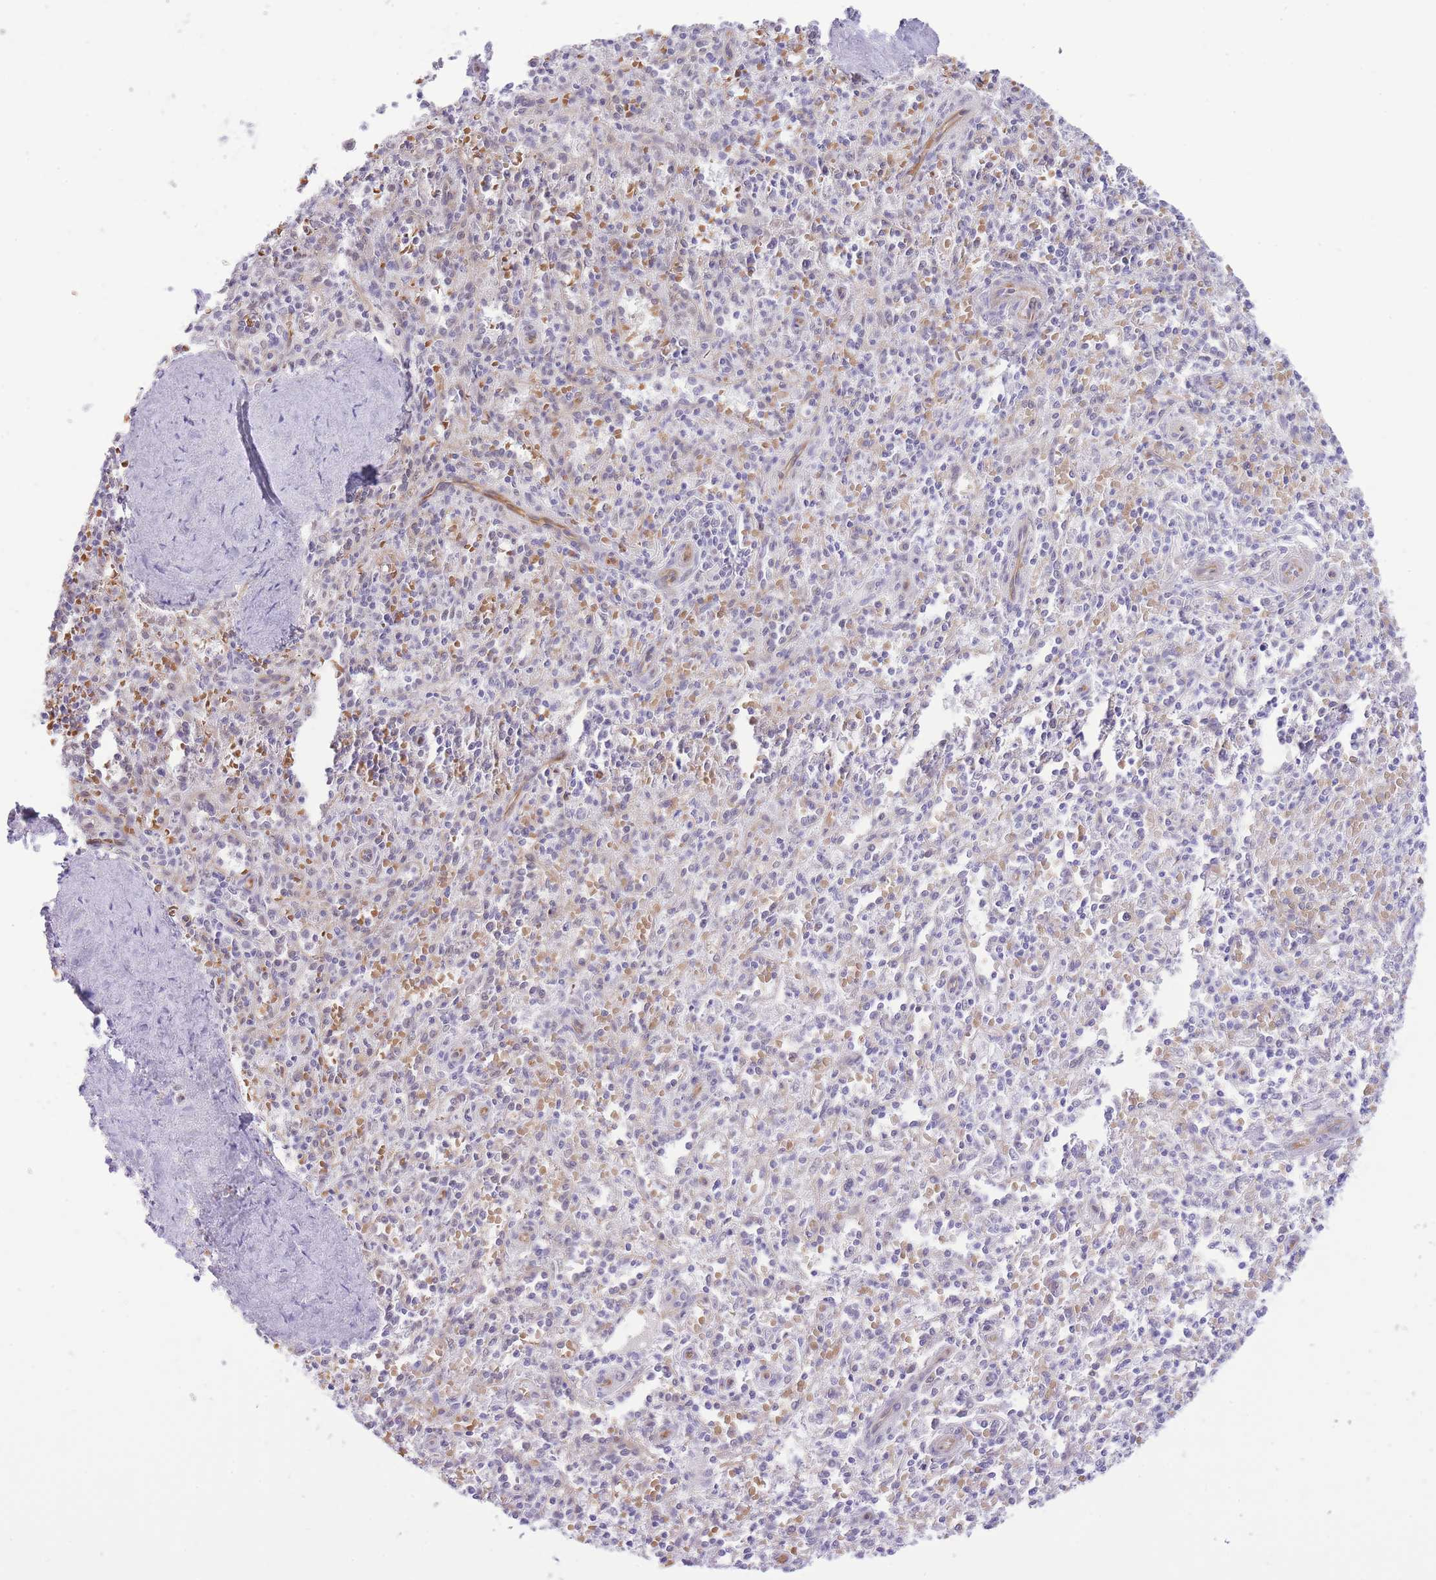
{"staining": {"intensity": "weak", "quantity": "<25%", "location": "cytoplasmic/membranous,nuclear"}, "tissue": "spleen", "cell_type": "Cells in red pulp", "image_type": "normal", "snomed": [{"axis": "morphology", "description": "Normal tissue, NOS"}, {"axis": "topography", "description": "Spleen"}], "caption": "Immunohistochemistry (IHC) micrograph of unremarkable spleen: spleen stained with DAB demonstrates no significant protein expression in cells in red pulp.", "gene": "MEIOSIN", "patient": {"sex": "female", "age": 70}}